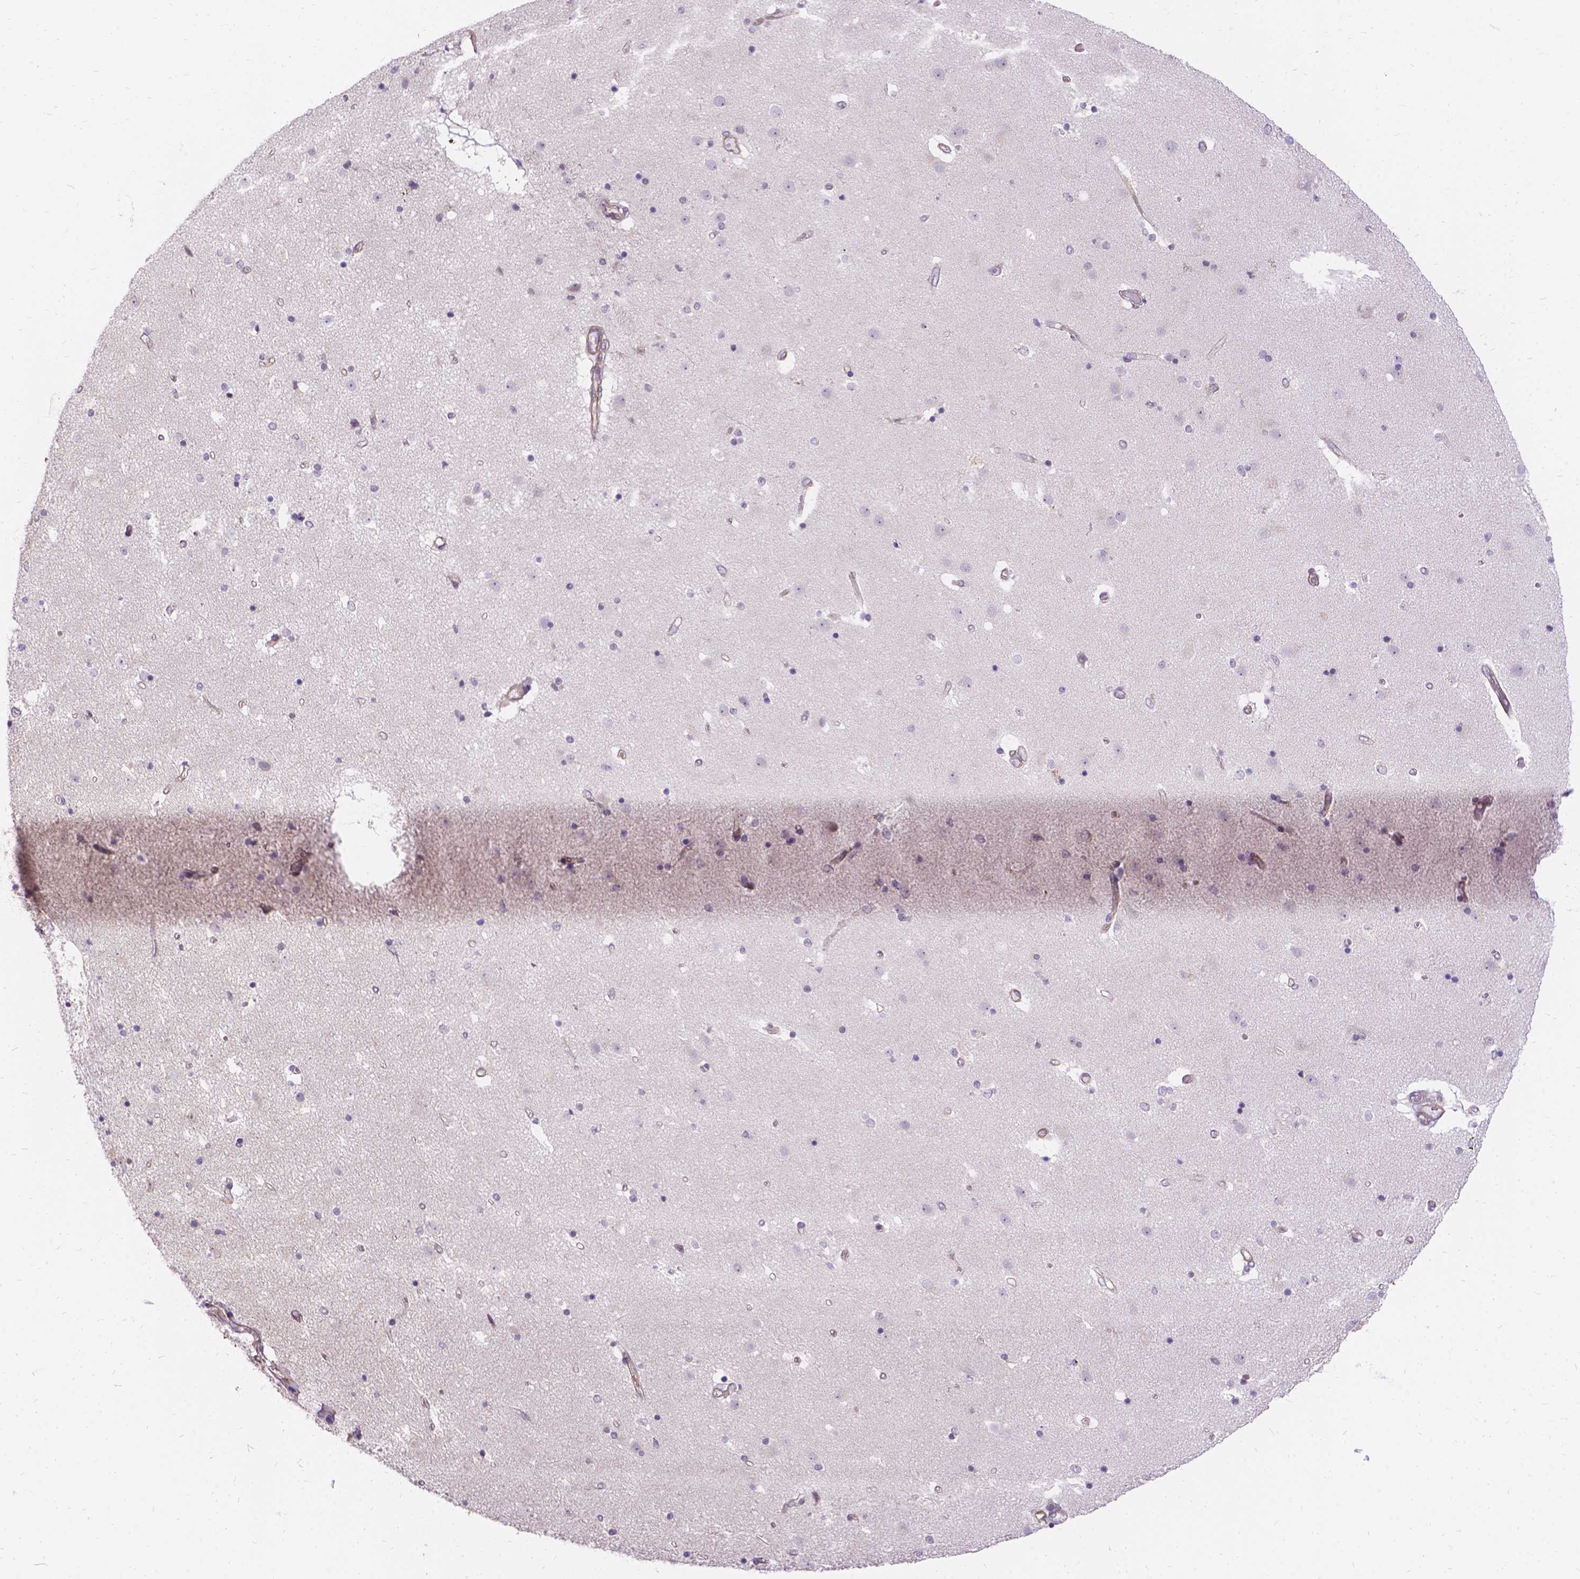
{"staining": {"intensity": "negative", "quantity": "none", "location": "none"}, "tissue": "caudate", "cell_type": "Glial cells", "image_type": "normal", "snomed": [{"axis": "morphology", "description": "Normal tissue, NOS"}, {"axis": "topography", "description": "Lateral ventricle wall"}], "caption": "IHC of benign caudate reveals no expression in glial cells.", "gene": "PALS1", "patient": {"sex": "female", "age": 71}}